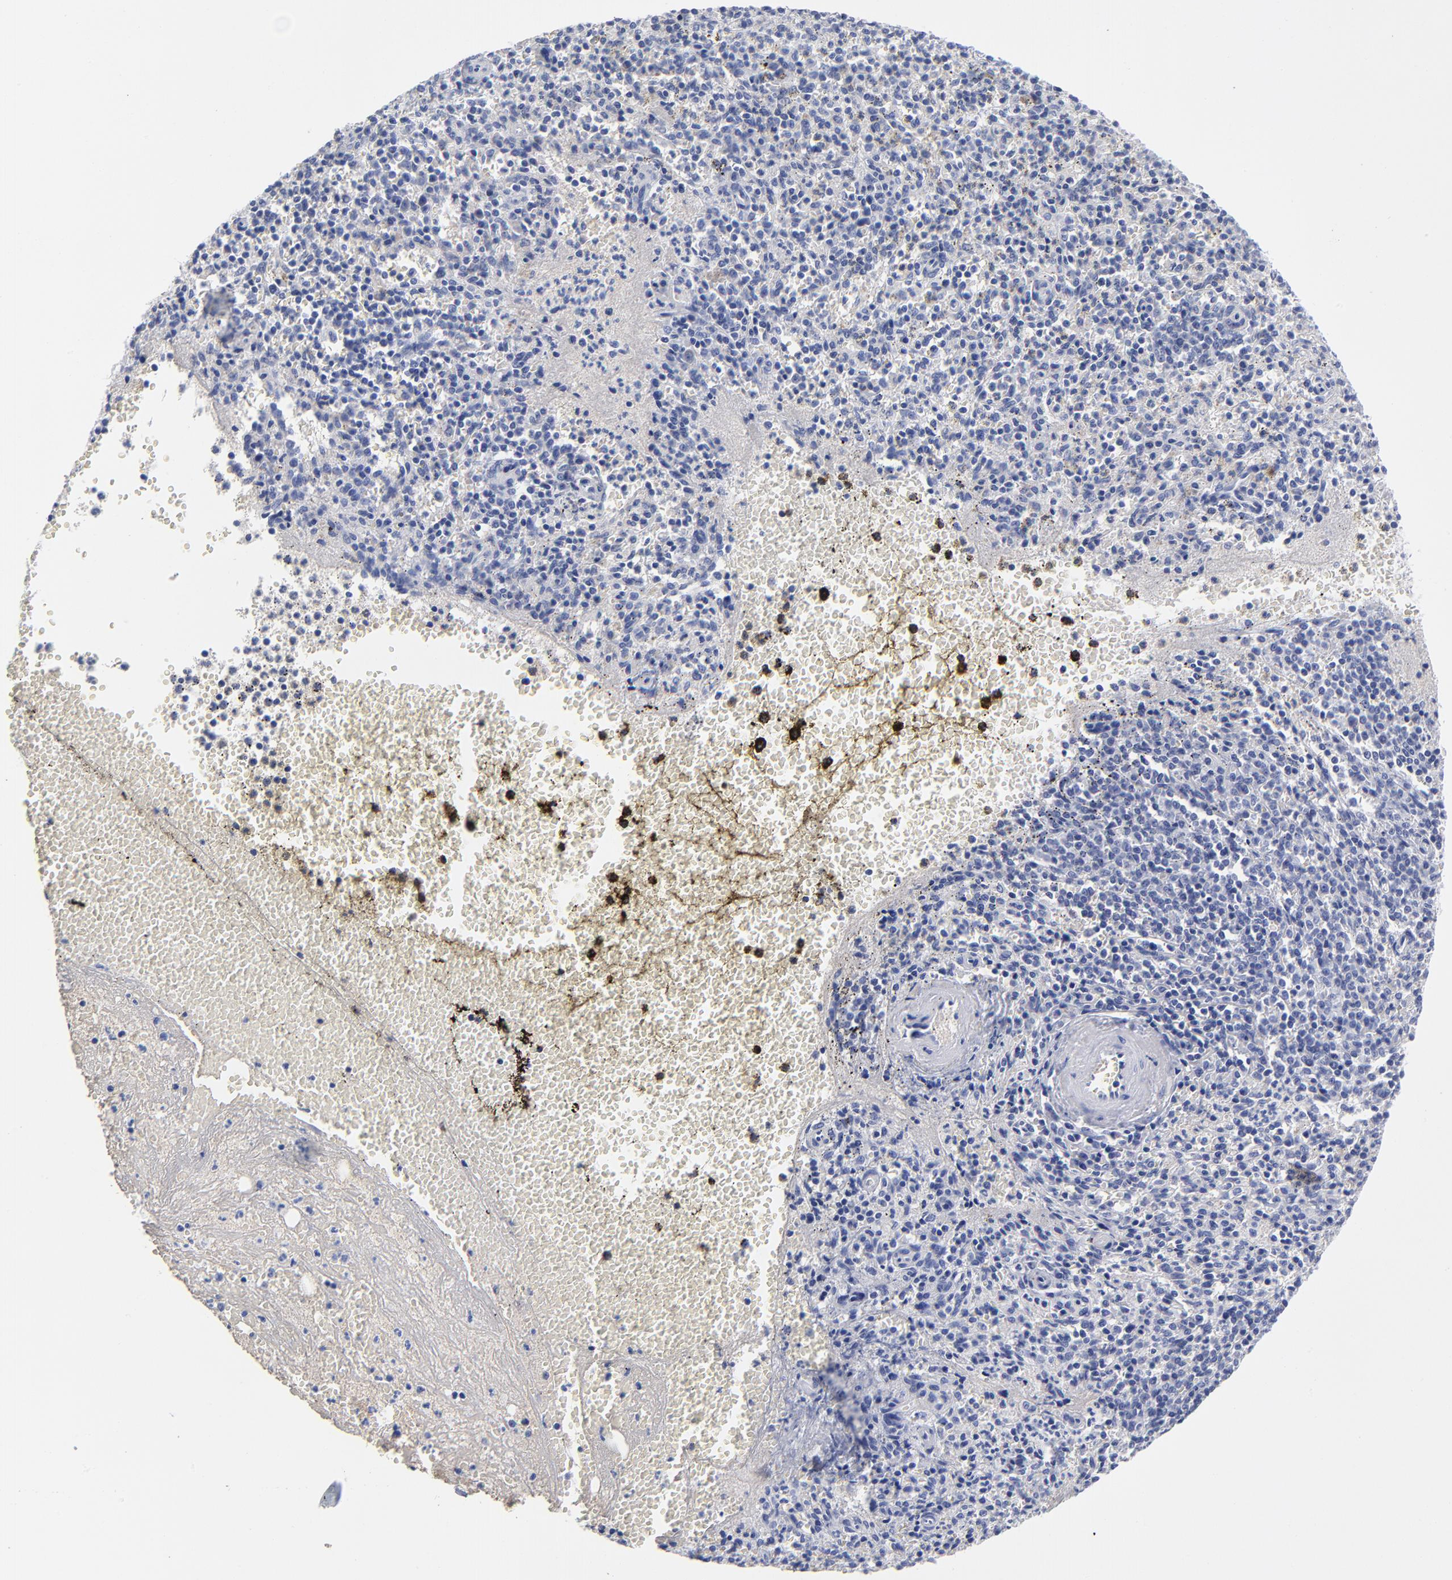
{"staining": {"intensity": "negative", "quantity": "none", "location": "none"}, "tissue": "spleen", "cell_type": "Cells in red pulp", "image_type": "normal", "snomed": [{"axis": "morphology", "description": "Normal tissue, NOS"}, {"axis": "topography", "description": "Spleen"}], "caption": "Immunohistochemistry (IHC) of unremarkable human spleen demonstrates no positivity in cells in red pulp. Brightfield microscopy of immunohistochemistry (IHC) stained with DAB (3,3'-diaminobenzidine) (brown) and hematoxylin (blue), captured at high magnification.", "gene": "PTP4A1", "patient": {"sex": "male", "age": 72}}